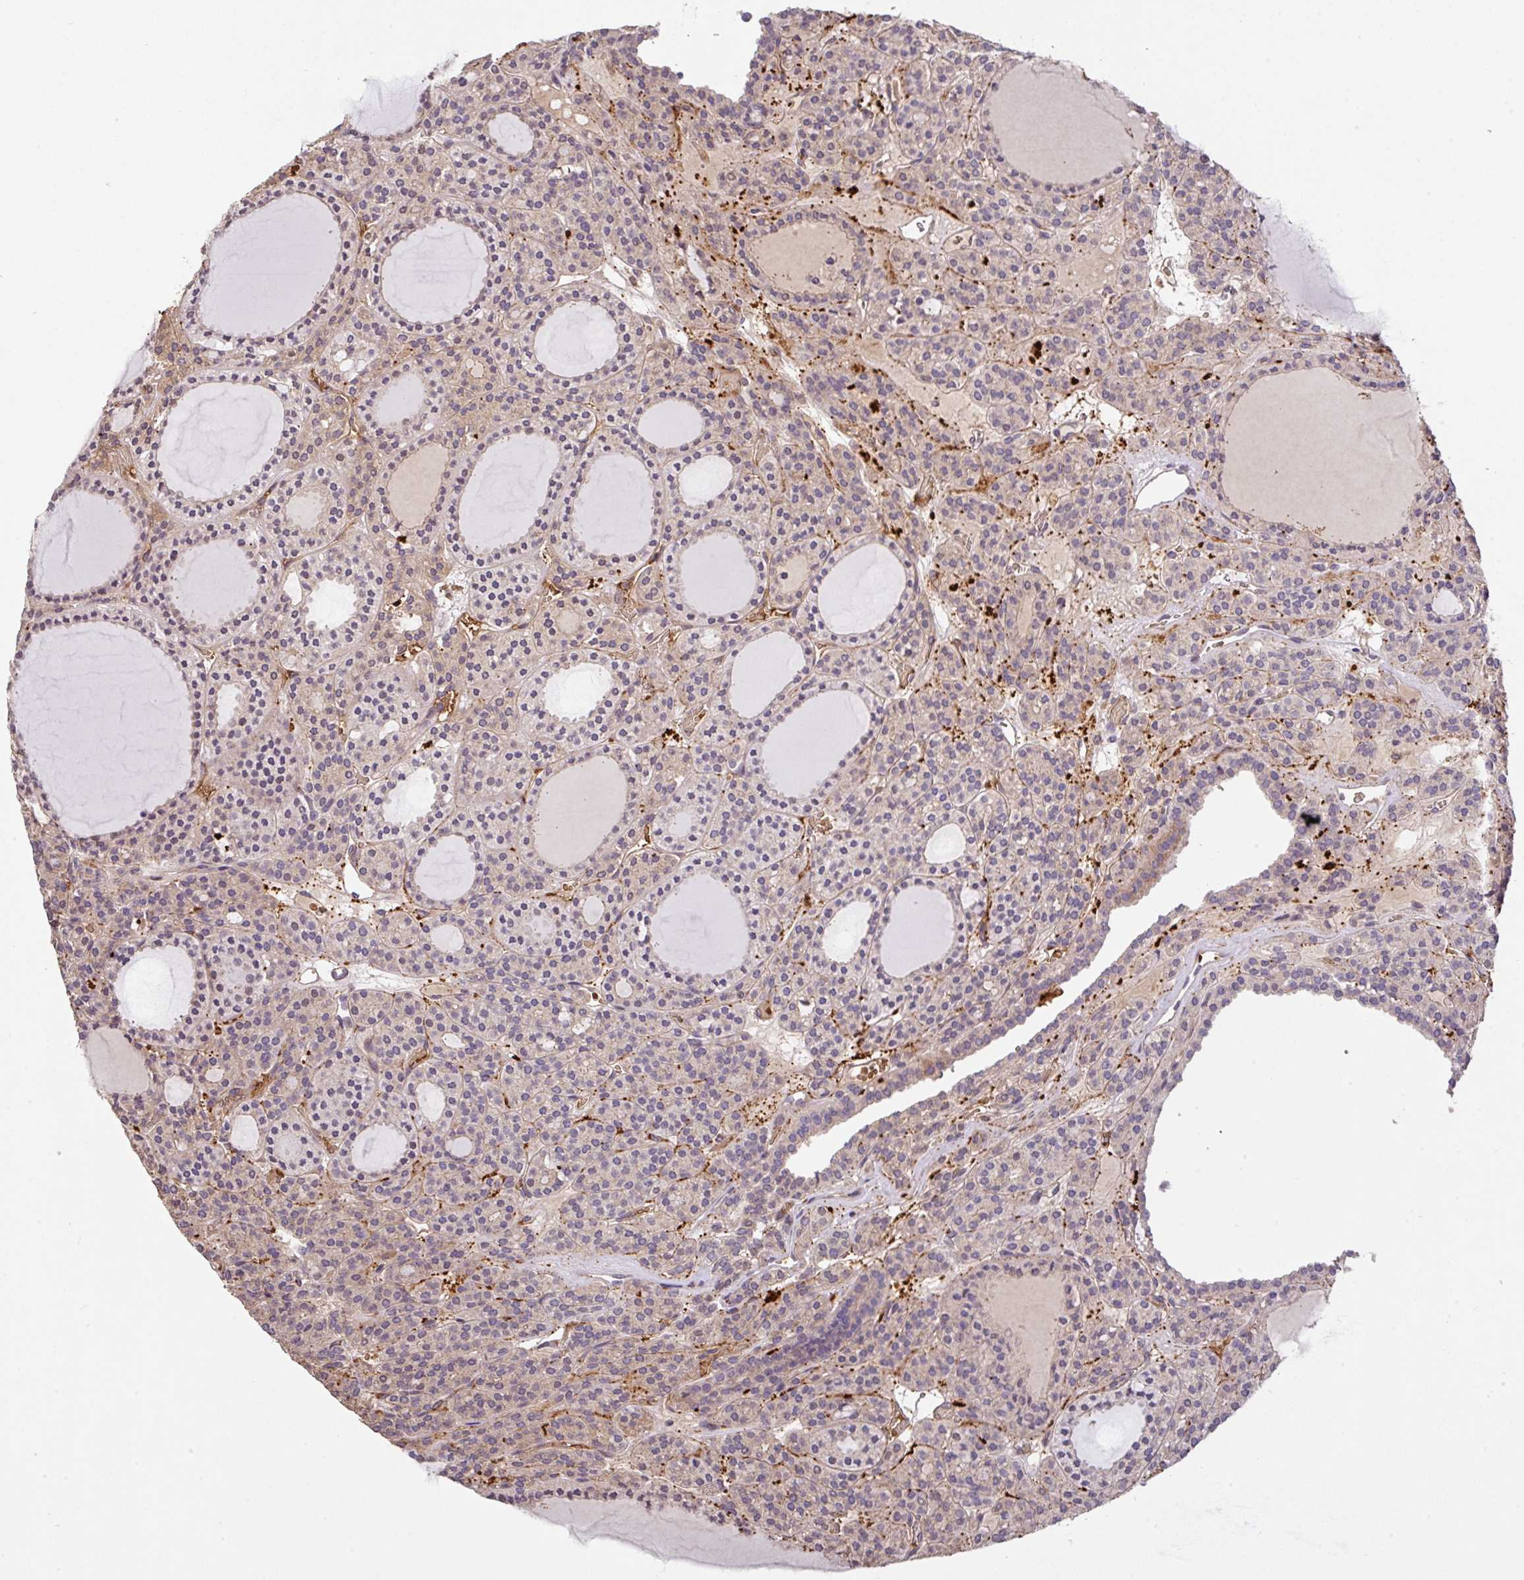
{"staining": {"intensity": "weak", "quantity": "25%-75%", "location": "cytoplasmic/membranous"}, "tissue": "thyroid cancer", "cell_type": "Tumor cells", "image_type": "cancer", "snomed": [{"axis": "morphology", "description": "Follicular adenoma carcinoma, NOS"}, {"axis": "topography", "description": "Thyroid gland"}], "caption": "Tumor cells reveal weak cytoplasmic/membranous expression in approximately 25%-75% of cells in follicular adenoma carcinoma (thyroid).", "gene": "C1QTNF9B", "patient": {"sex": "female", "age": 63}}